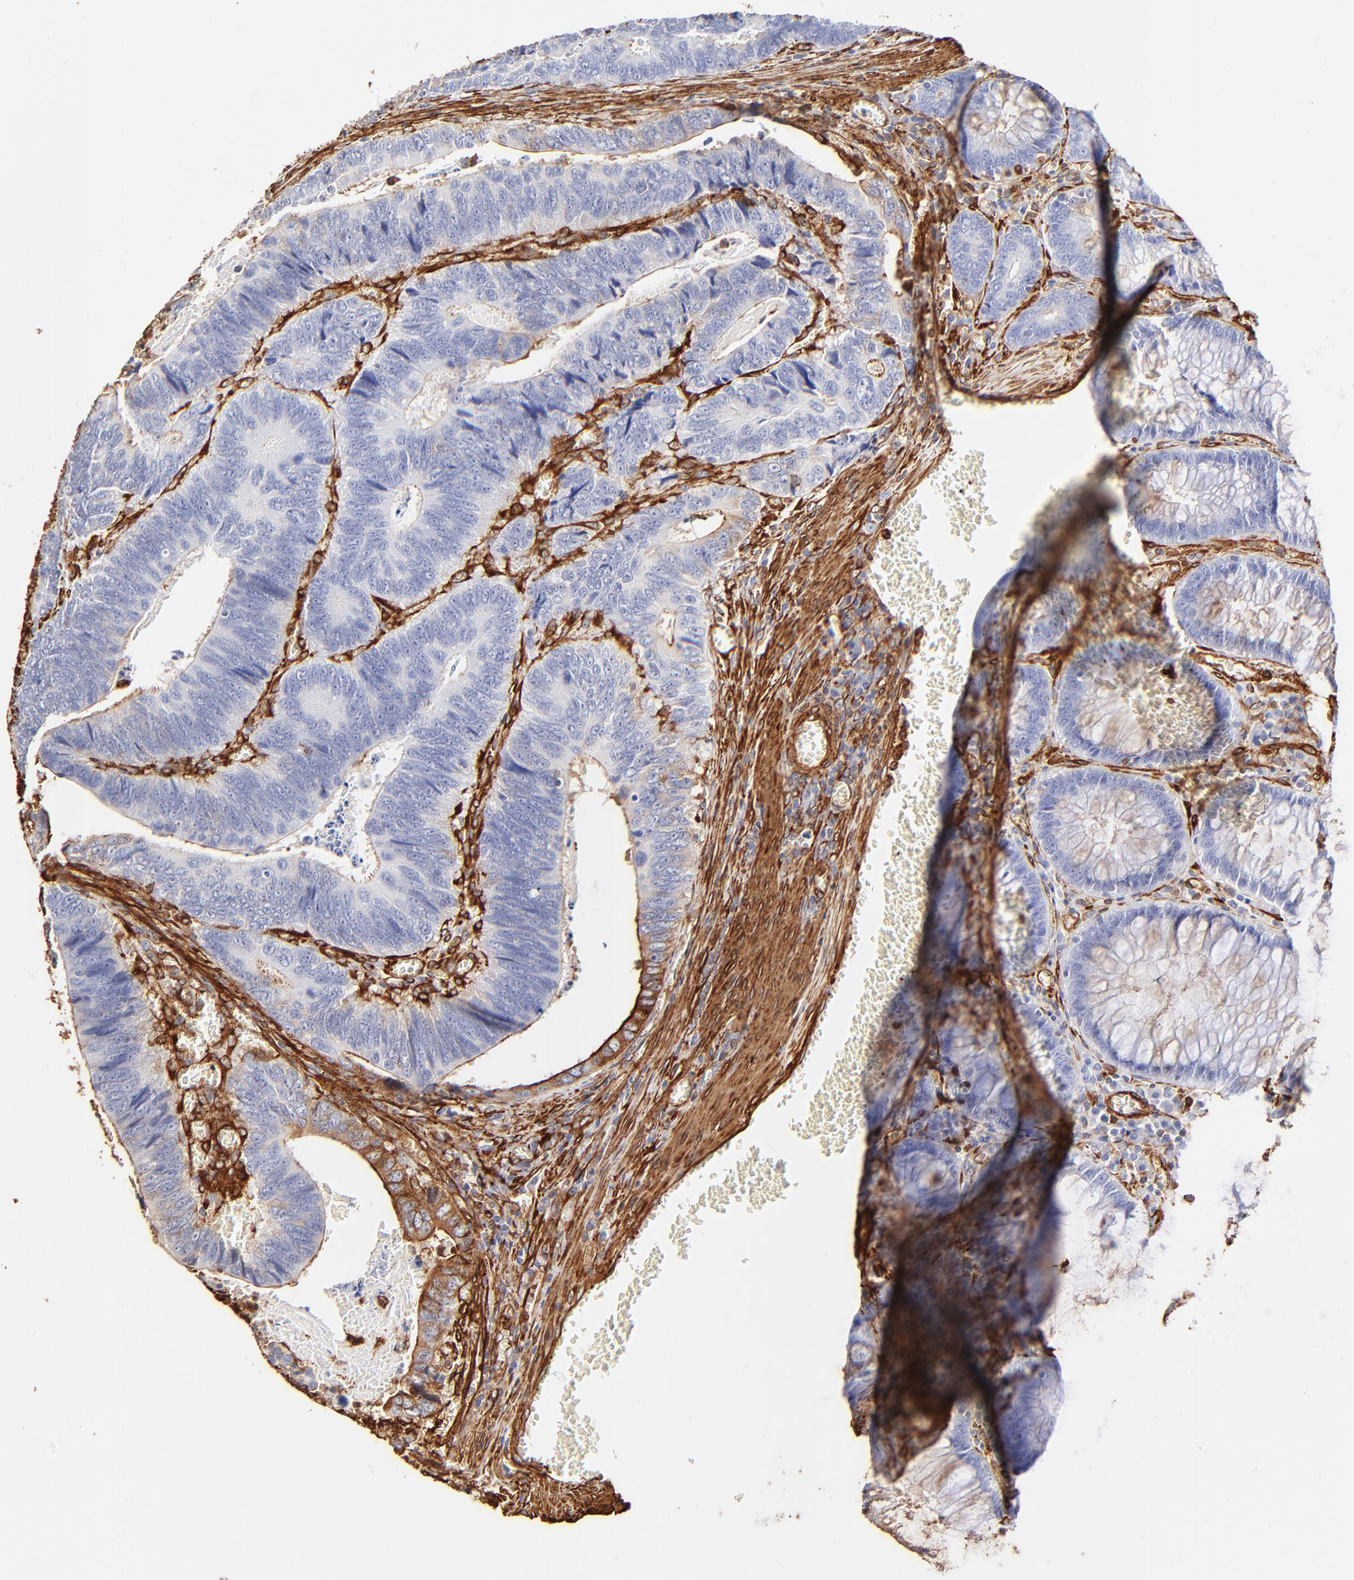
{"staining": {"intensity": "moderate", "quantity": "<25%", "location": "cytoplasmic/membranous"}, "tissue": "colorectal cancer", "cell_type": "Tumor cells", "image_type": "cancer", "snomed": [{"axis": "morphology", "description": "Adenocarcinoma, NOS"}, {"axis": "topography", "description": "Colon"}], "caption": "Protein expression by IHC shows moderate cytoplasmic/membranous positivity in approximately <25% of tumor cells in colorectal adenocarcinoma.", "gene": "FLNA", "patient": {"sex": "male", "age": 72}}